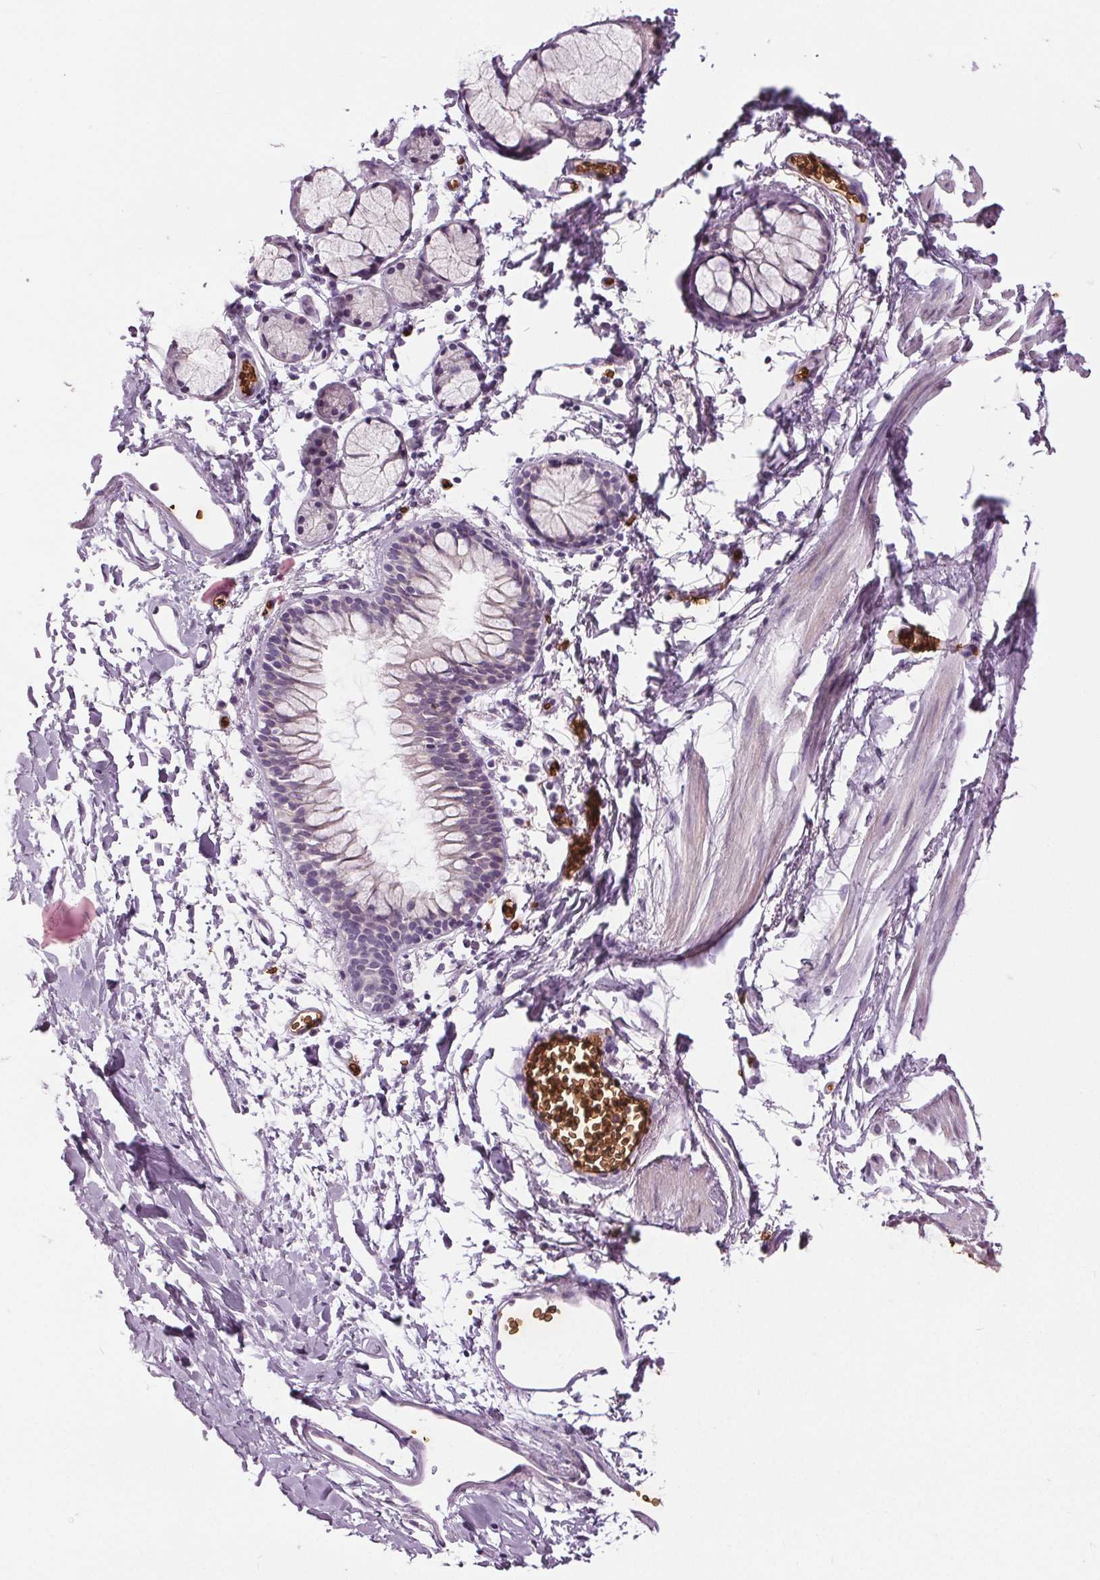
{"staining": {"intensity": "negative", "quantity": "none", "location": "none"}, "tissue": "bronchus", "cell_type": "Respiratory epithelial cells", "image_type": "normal", "snomed": [{"axis": "morphology", "description": "Normal tissue, NOS"}, {"axis": "topography", "description": "Cartilage tissue"}, {"axis": "topography", "description": "Bronchus"}], "caption": "Photomicrograph shows no significant protein expression in respiratory epithelial cells of benign bronchus.", "gene": "SLC4A1", "patient": {"sex": "female", "age": 59}}